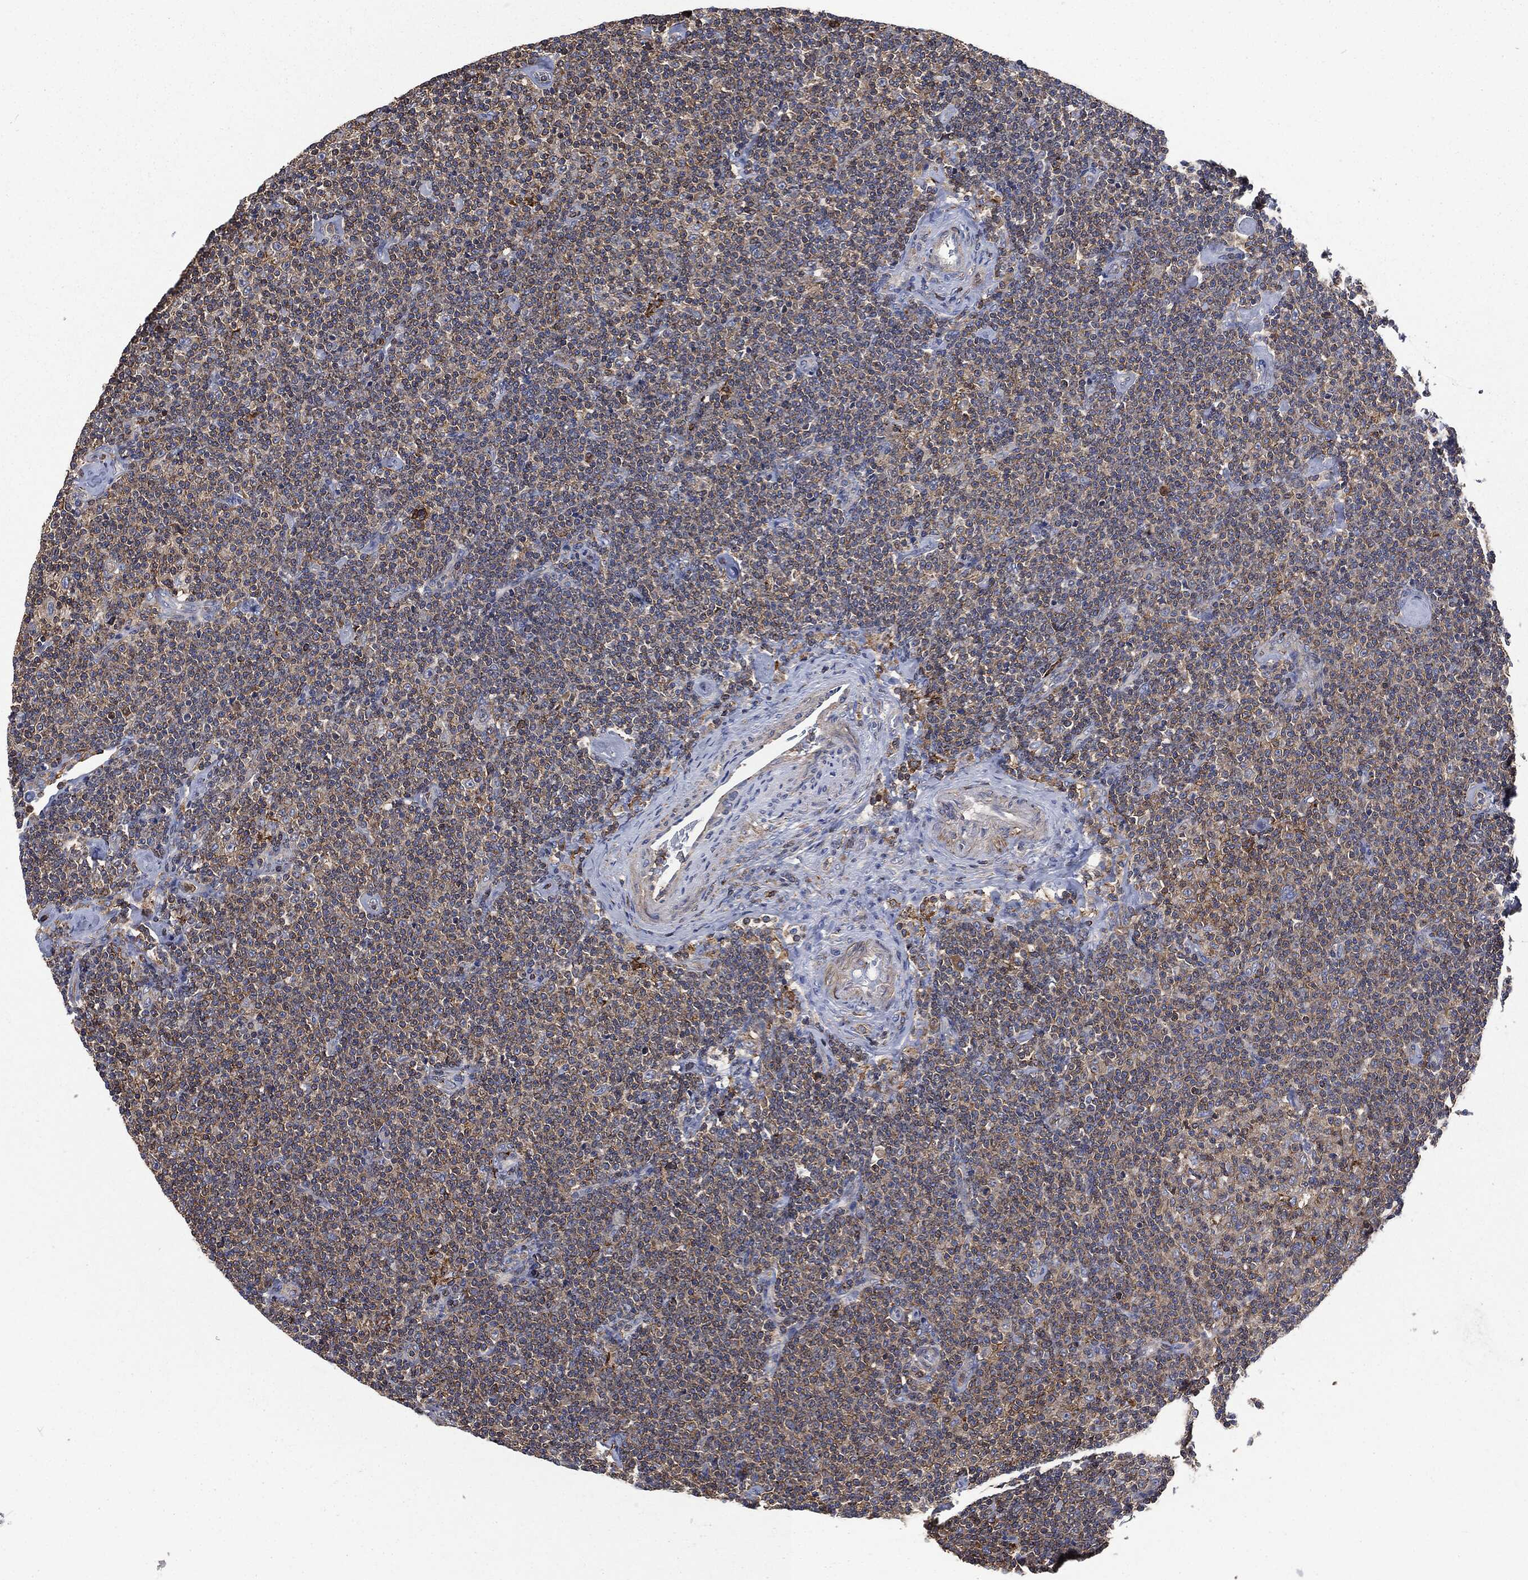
{"staining": {"intensity": "moderate", "quantity": "<25%", "location": "cytoplasmic/membranous"}, "tissue": "lymphoma", "cell_type": "Tumor cells", "image_type": "cancer", "snomed": [{"axis": "morphology", "description": "Malignant lymphoma, non-Hodgkin's type, Low grade"}, {"axis": "topography", "description": "Lymph node"}], "caption": "This image displays IHC staining of human malignant lymphoma, non-Hodgkin's type (low-grade), with low moderate cytoplasmic/membranous staining in about <25% of tumor cells.", "gene": "LGALS9", "patient": {"sex": "male", "age": 81}}